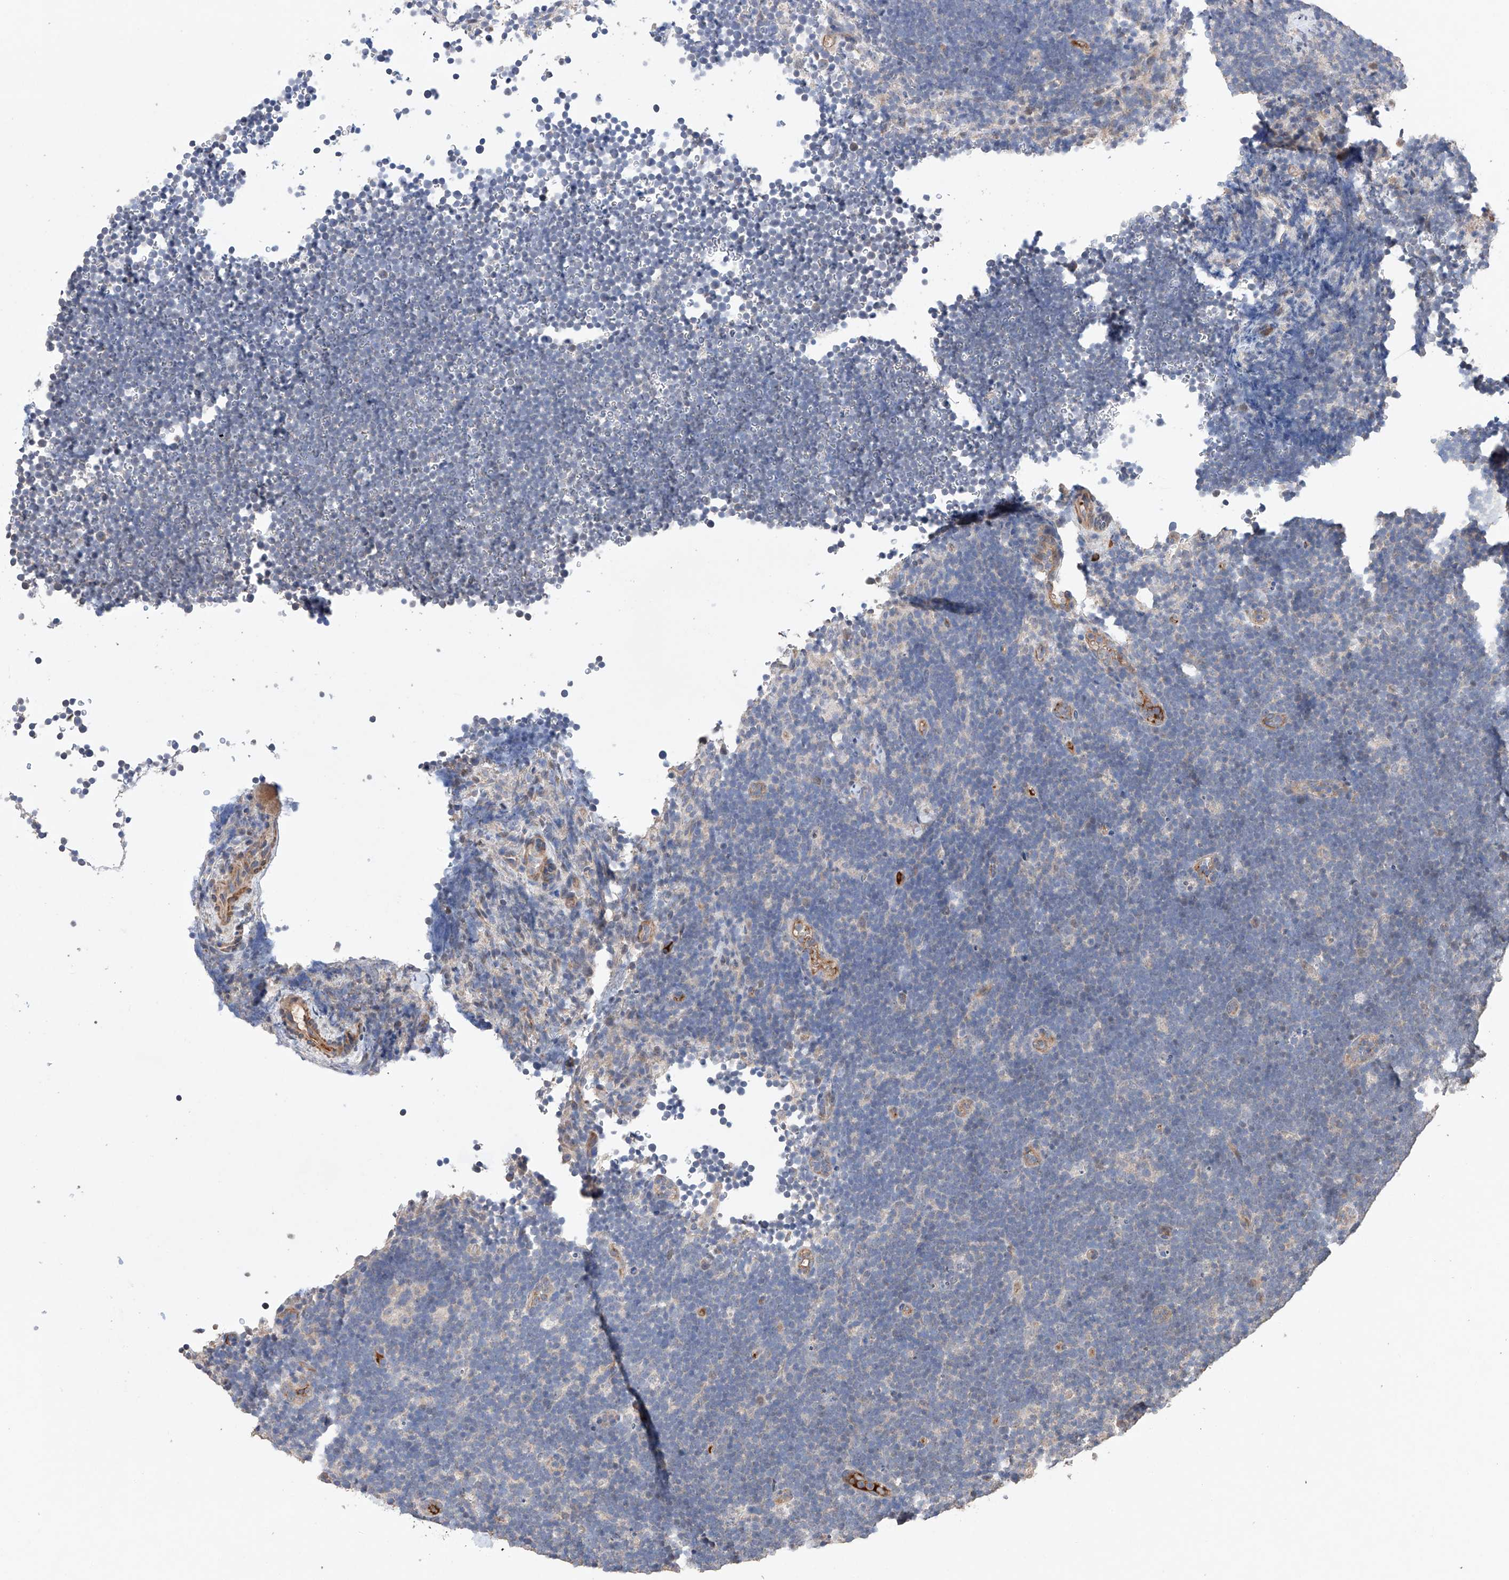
{"staining": {"intensity": "negative", "quantity": "none", "location": "none"}, "tissue": "lymphoma", "cell_type": "Tumor cells", "image_type": "cancer", "snomed": [{"axis": "morphology", "description": "Malignant lymphoma, non-Hodgkin's type, High grade"}, {"axis": "topography", "description": "Lymph node"}], "caption": "A high-resolution micrograph shows immunohistochemistry staining of high-grade malignant lymphoma, non-Hodgkin's type, which exhibits no significant positivity in tumor cells.", "gene": "AFG1L", "patient": {"sex": "male", "age": 13}}